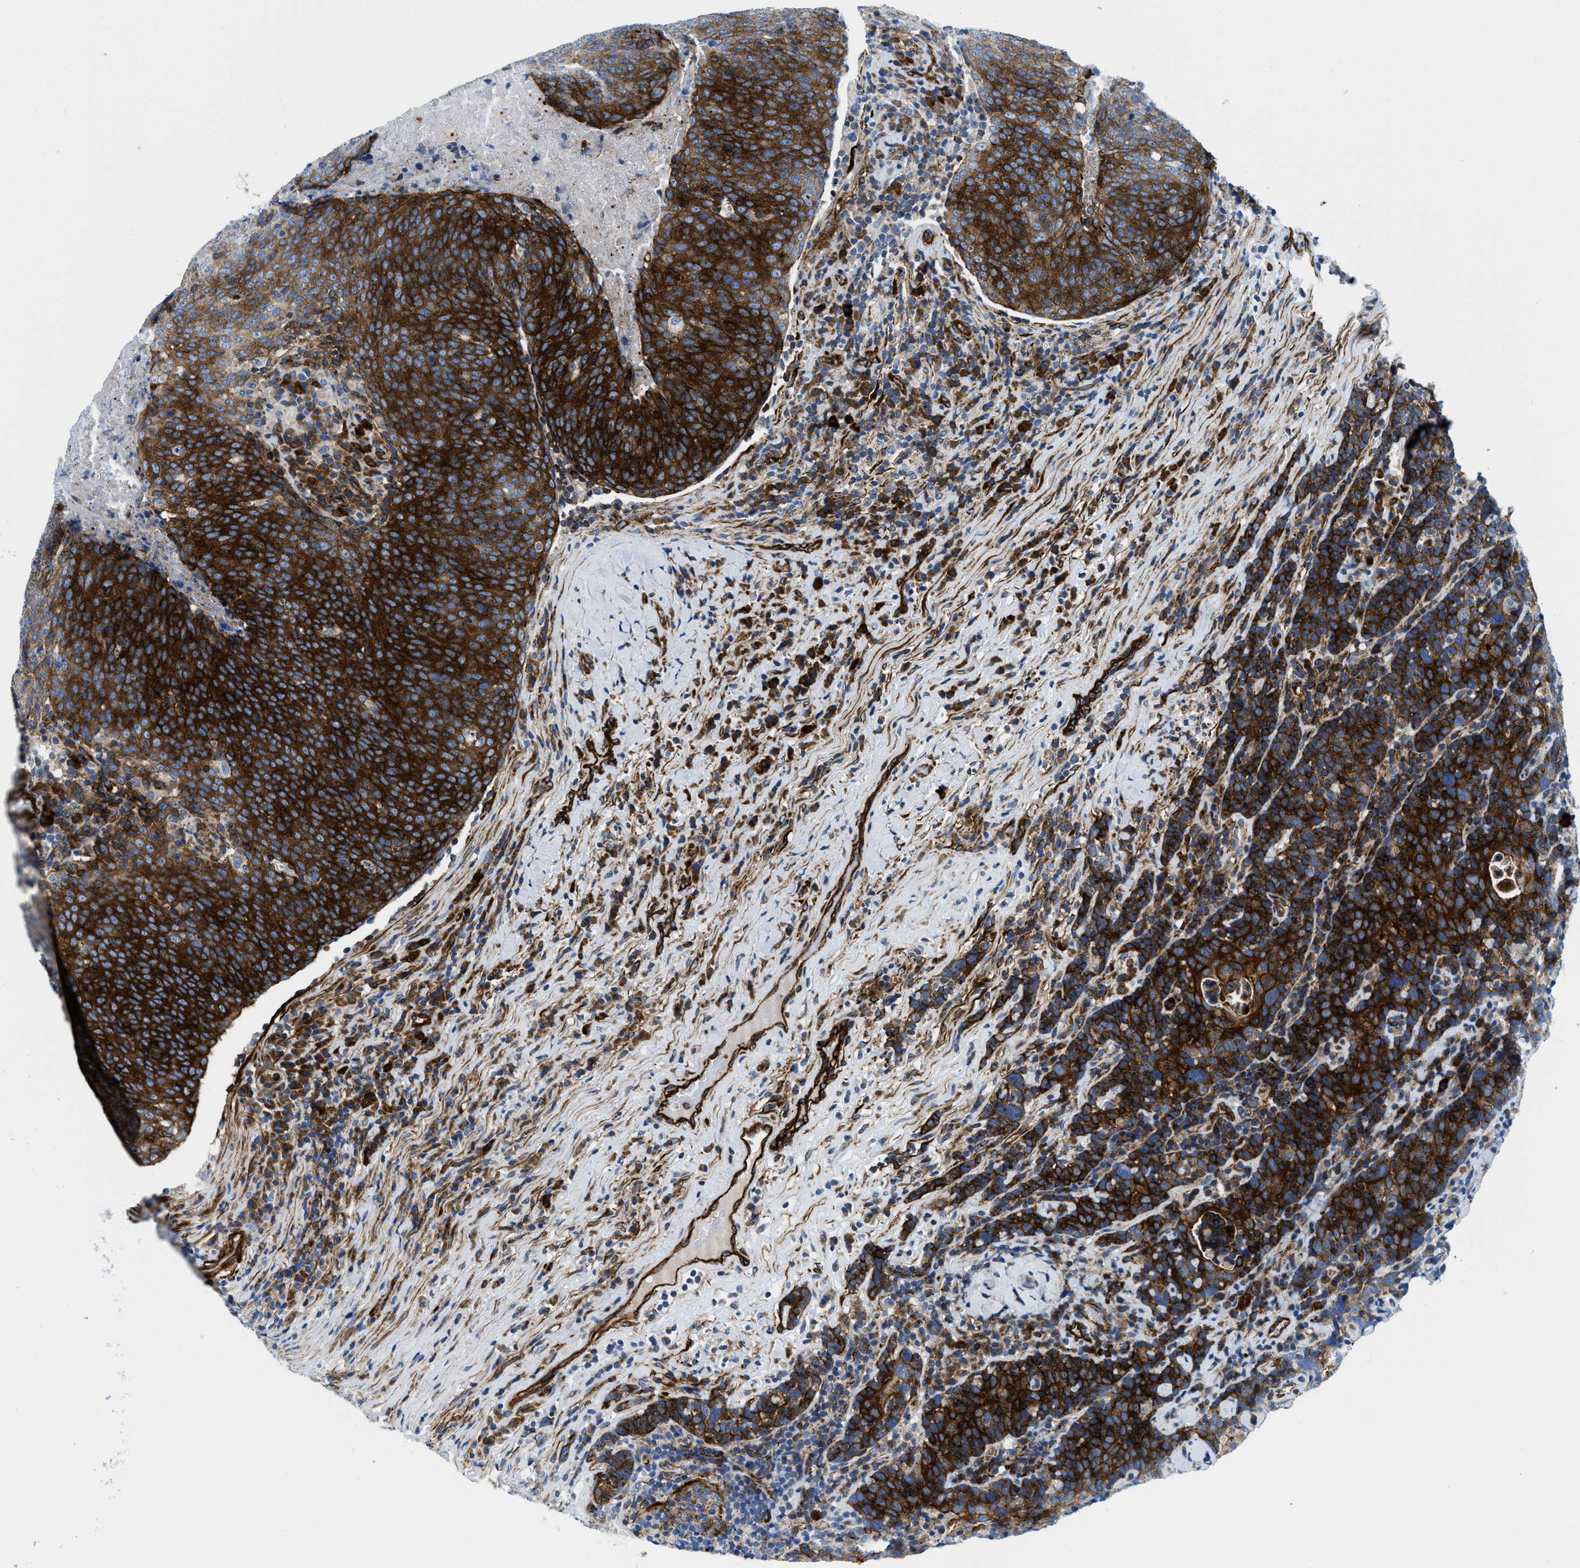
{"staining": {"intensity": "strong", "quantity": ">75%", "location": "cytoplasmic/membranous"}, "tissue": "head and neck cancer", "cell_type": "Tumor cells", "image_type": "cancer", "snomed": [{"axis": "morphology", "description": "Squamous cell carcinoma, NOS"}, {"axis": "morphology", "description": "Squamous cell carcinoma, metastatic, NOS"}, {"axis": "topography", "description": "Lymph node"}, {"axis": "topography", "description": "Head-Neck"}], "caption": "DAB (3,3'-diaminobenzidine) immunohistochemical staining of head and neck squamous cell carcinoma reveals strong cytoplasmic/membranous protein positivity in about >75% of tumor cells.", "gene": "CUTA", "patient": {"sex": "male", "age": 62}}